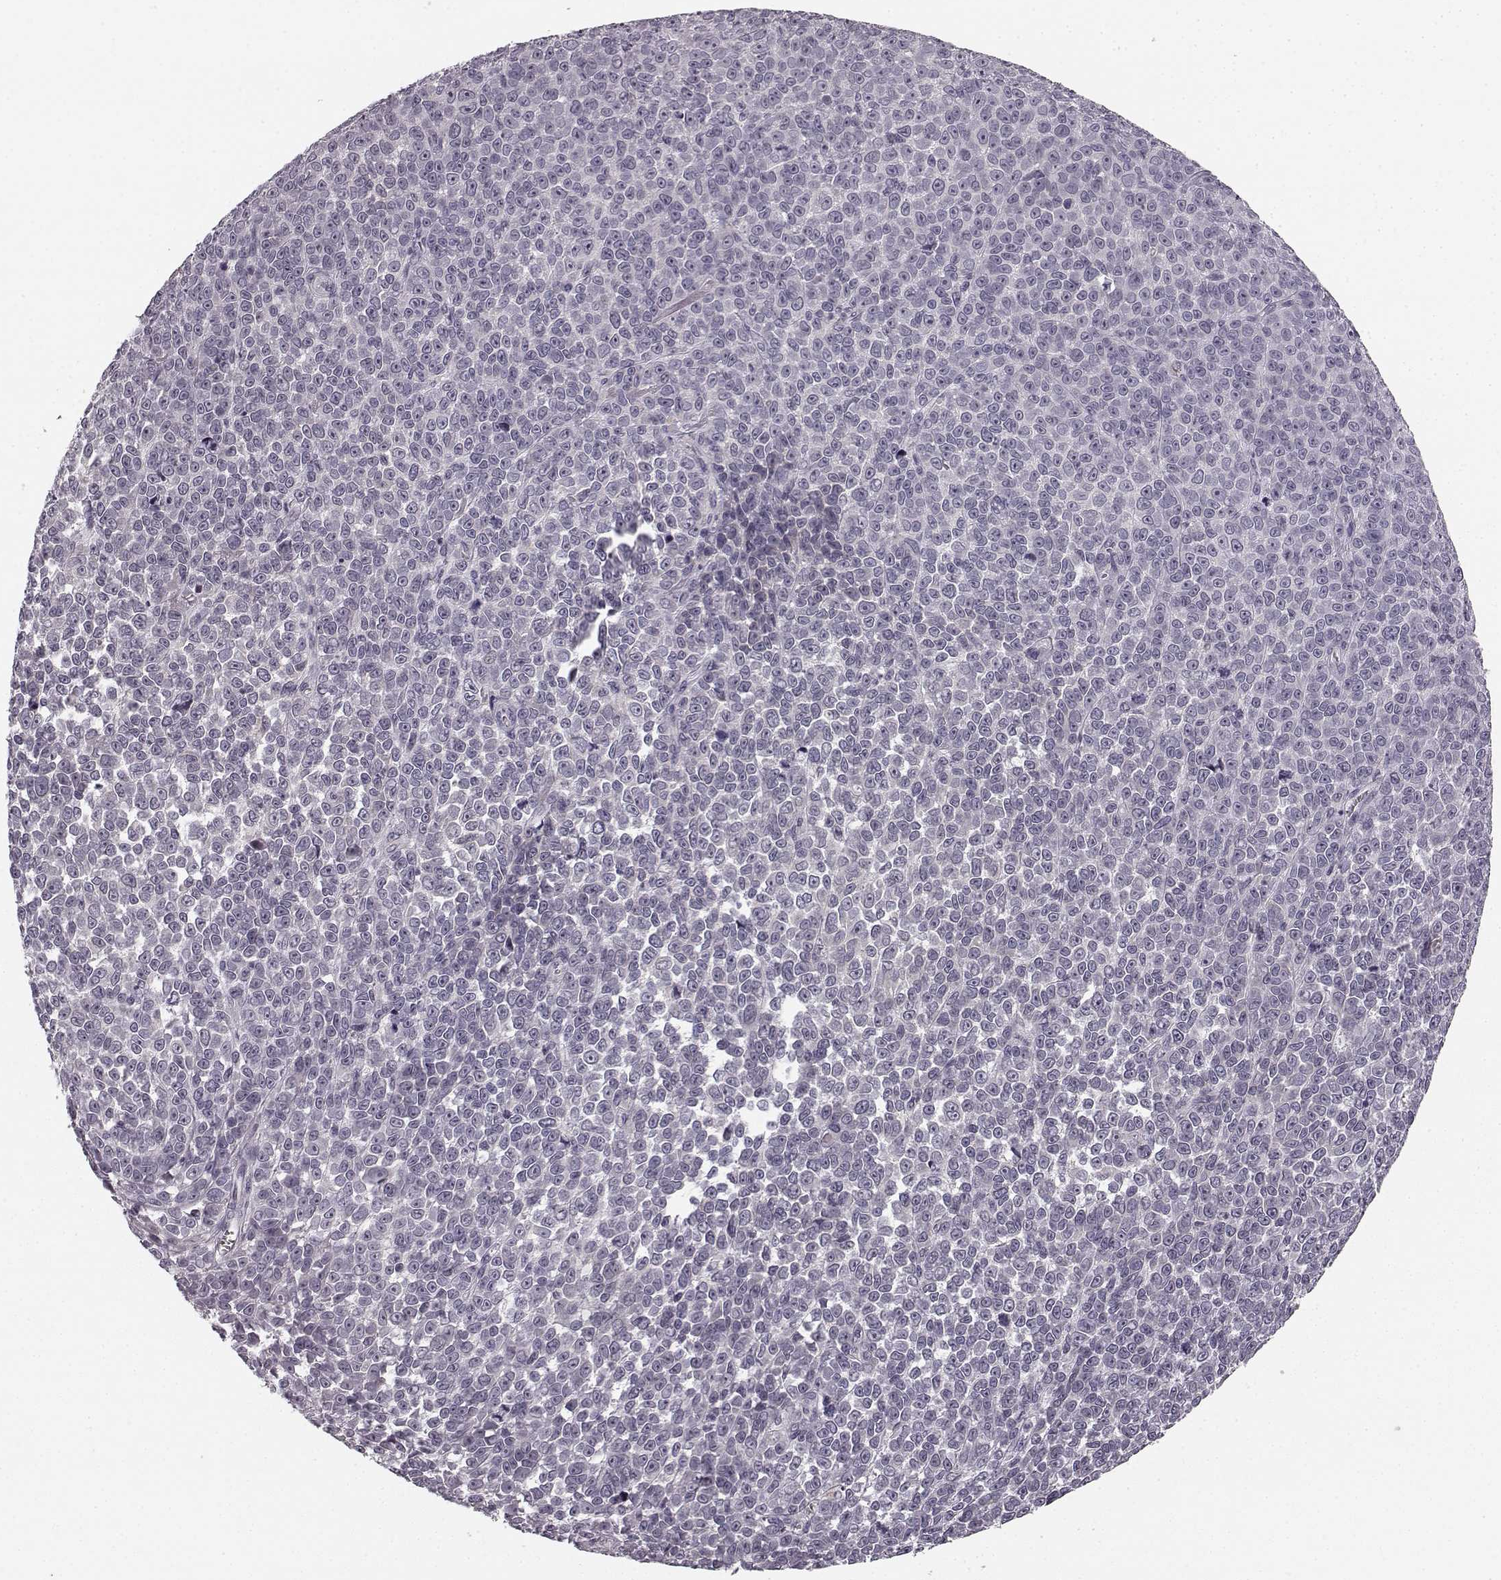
{"staining": {"intensity": "negative", "quantity": "none", "location": "none"}, "tissue": "melanoma", "cell_type": "Tumor cells", "image_type": "cancer", "snomed": [{"axis": "morphology", "description": "Malignant melanoma, NOS"}, {"axis": "topography", "description": "Skin"}], "caption": "High power microscopy micrograph of an immunohistochemistry (IHC) image of malignant melanoma, revealing no significant staining in tumor cells. Brightfield microscopy of IHC stained with DAB (3,3'-diaminobenzidine) (brown) and hematoxylin (blue), captured at high magnification.", "gene": "FAM234B", "patient": {"sex": "female", "age": 95}}